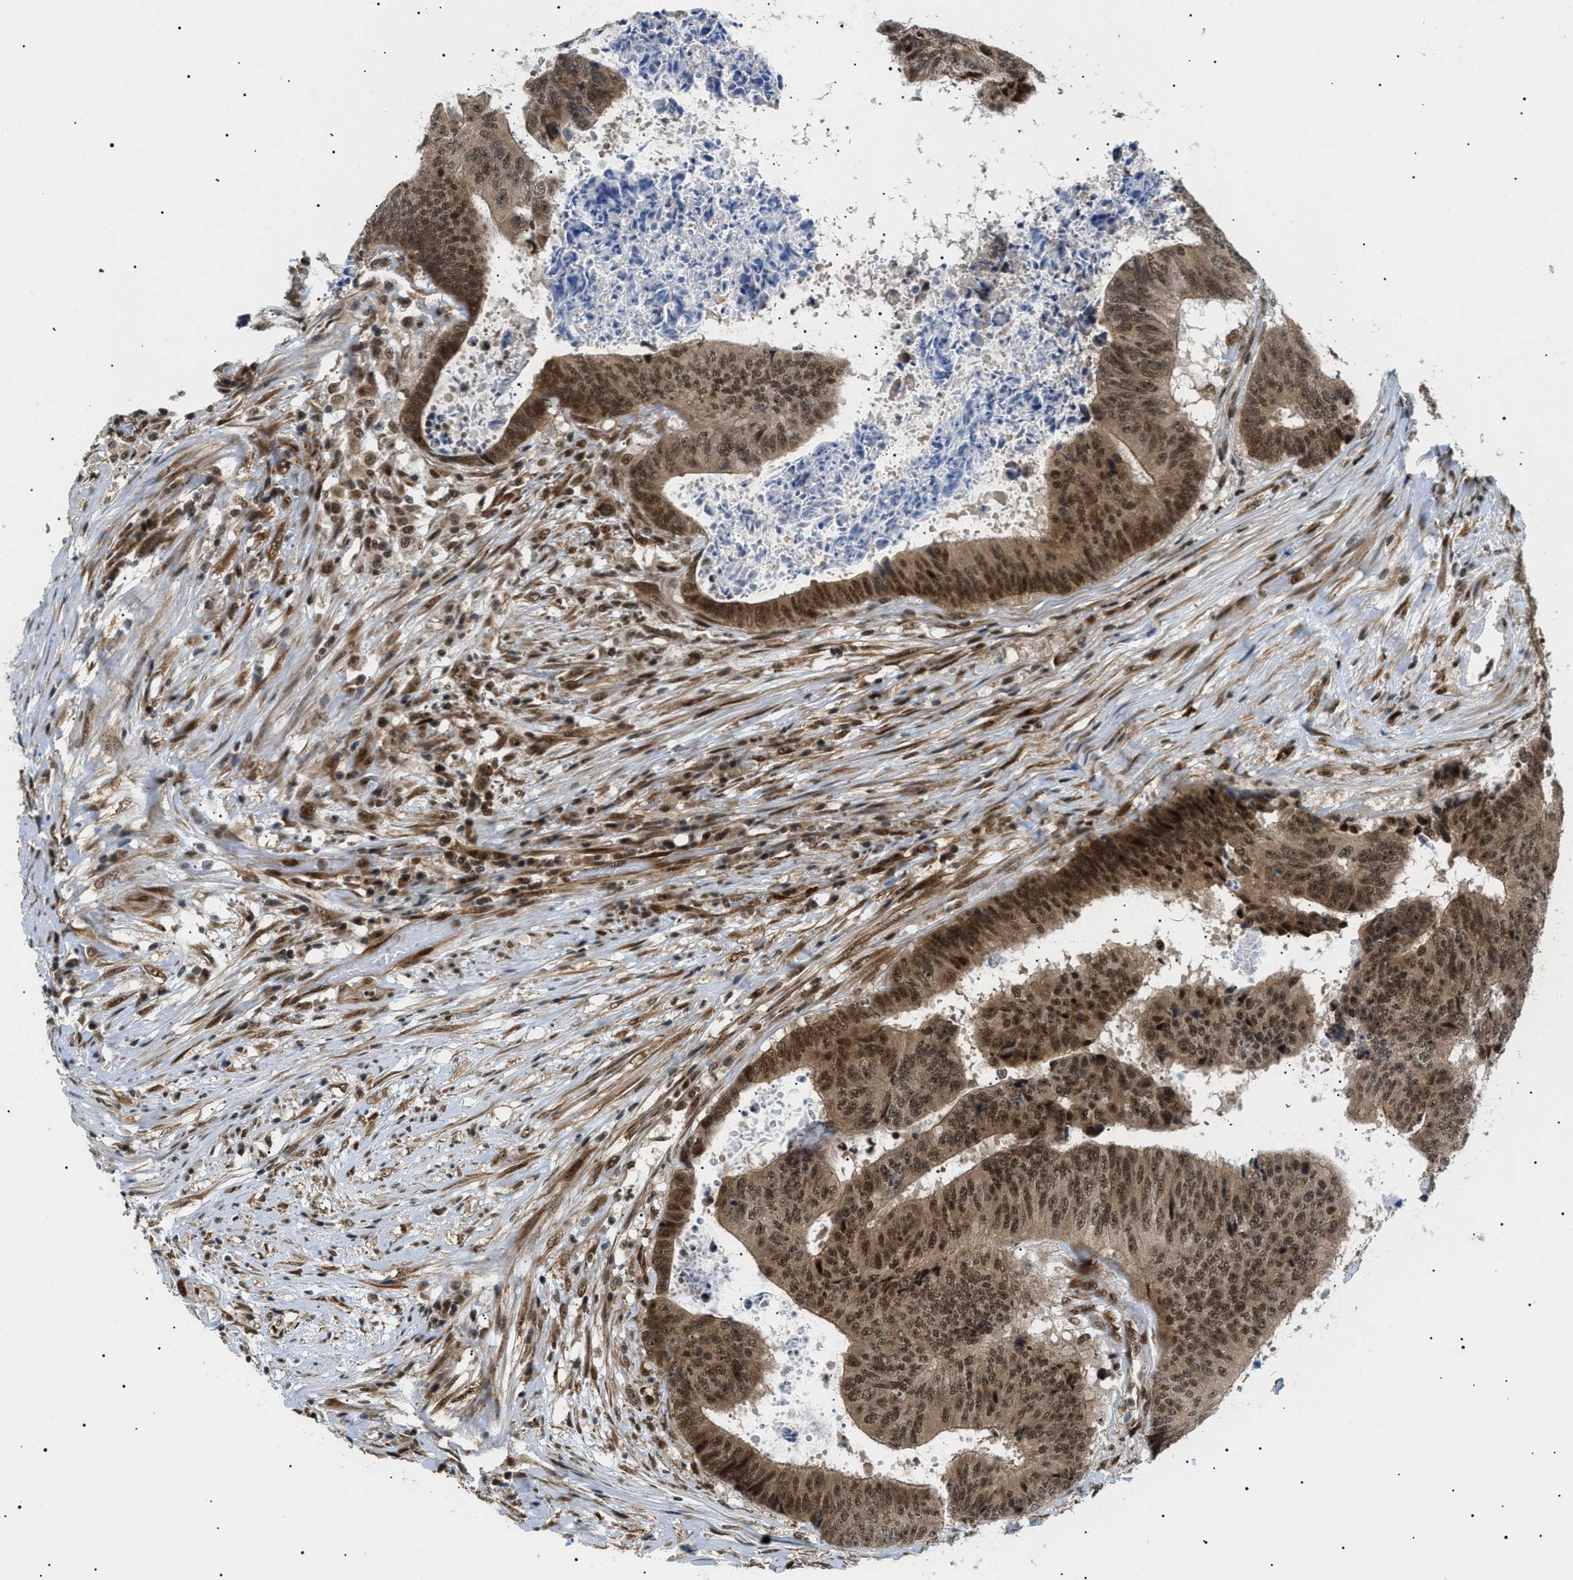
{"staining": {"intensity": "strong", "quantity": ">75%", "location": "cytoplasmic/membranous,nuclear"}, "tissue": "colorectal cancer", "cell_type": "Tumor cells", "image_type": "cancer", "snomed": [{"axis": "morphology", "description": "Adenocarcinoma, NOS"}, {"axis": "topography", "description": "Rectum"}], "caption": "The histopathology image reveals immunohistochemical staining of colorectal cancer (adenocarcinoma). There is strong cytoplasmic/membranous and nuclear positivity is identified in about >75% of tumor cells.", "gene": "CWC25", "patient": {"sex": "male", "age": 72}}